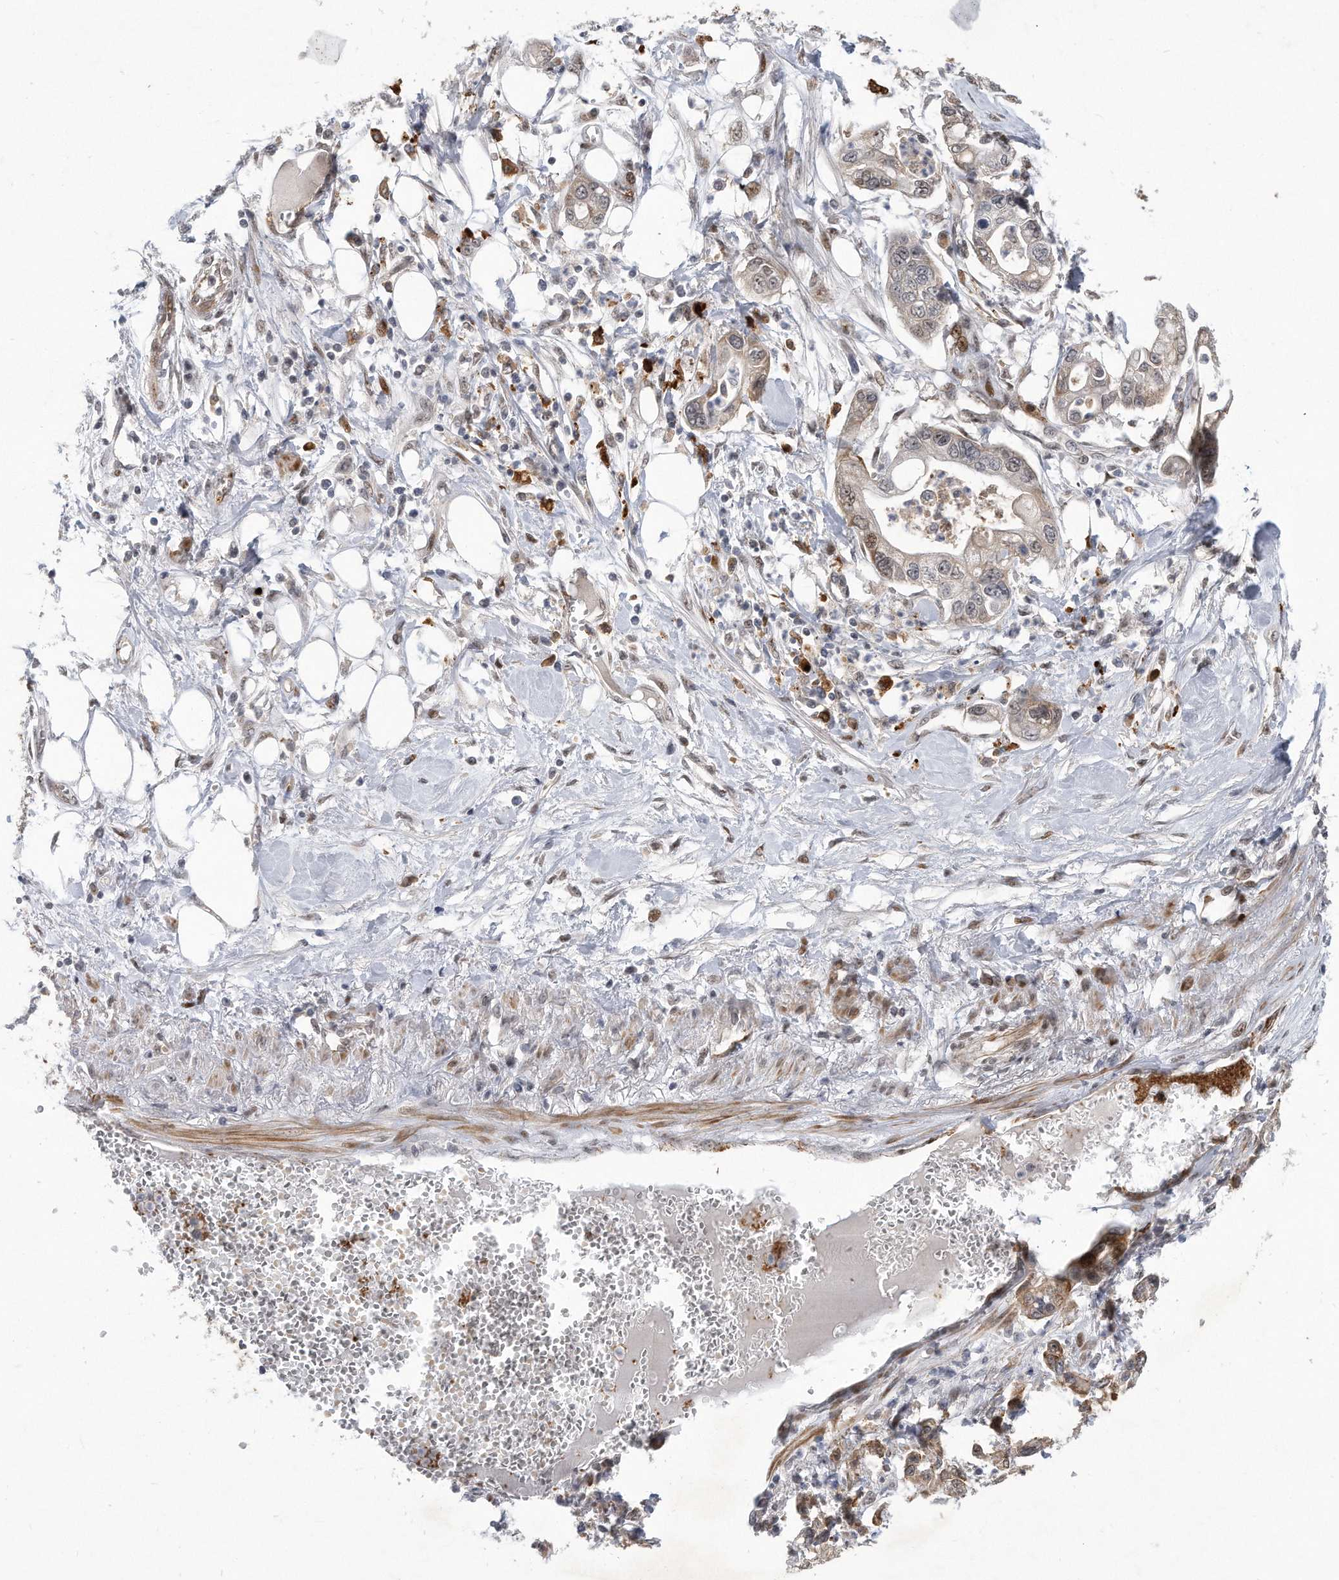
{"staining": {"intensity": "moderate", "quantity": "25%-75%", "location": "cytoplasmic/membranous,nuclear"}, "tissue": "pancreatic cancer", "cell_type": "Tumor cells", "image_type": "cancer", "snomed": [{"axis": "morphology", "description": "Adenocarcinoma, NOS"}, {"axis": "topography", "description": "Pancreas"}], "caption": "Human pancreatic adenocarcinoma stained for a protein (brown) displays moderate cytoplasmic/membranous and nuclear positive expression in about 25%-75% of tumor cells.", "gene": "PGBD2", "patient": {"sex": "male", "age": 68}}